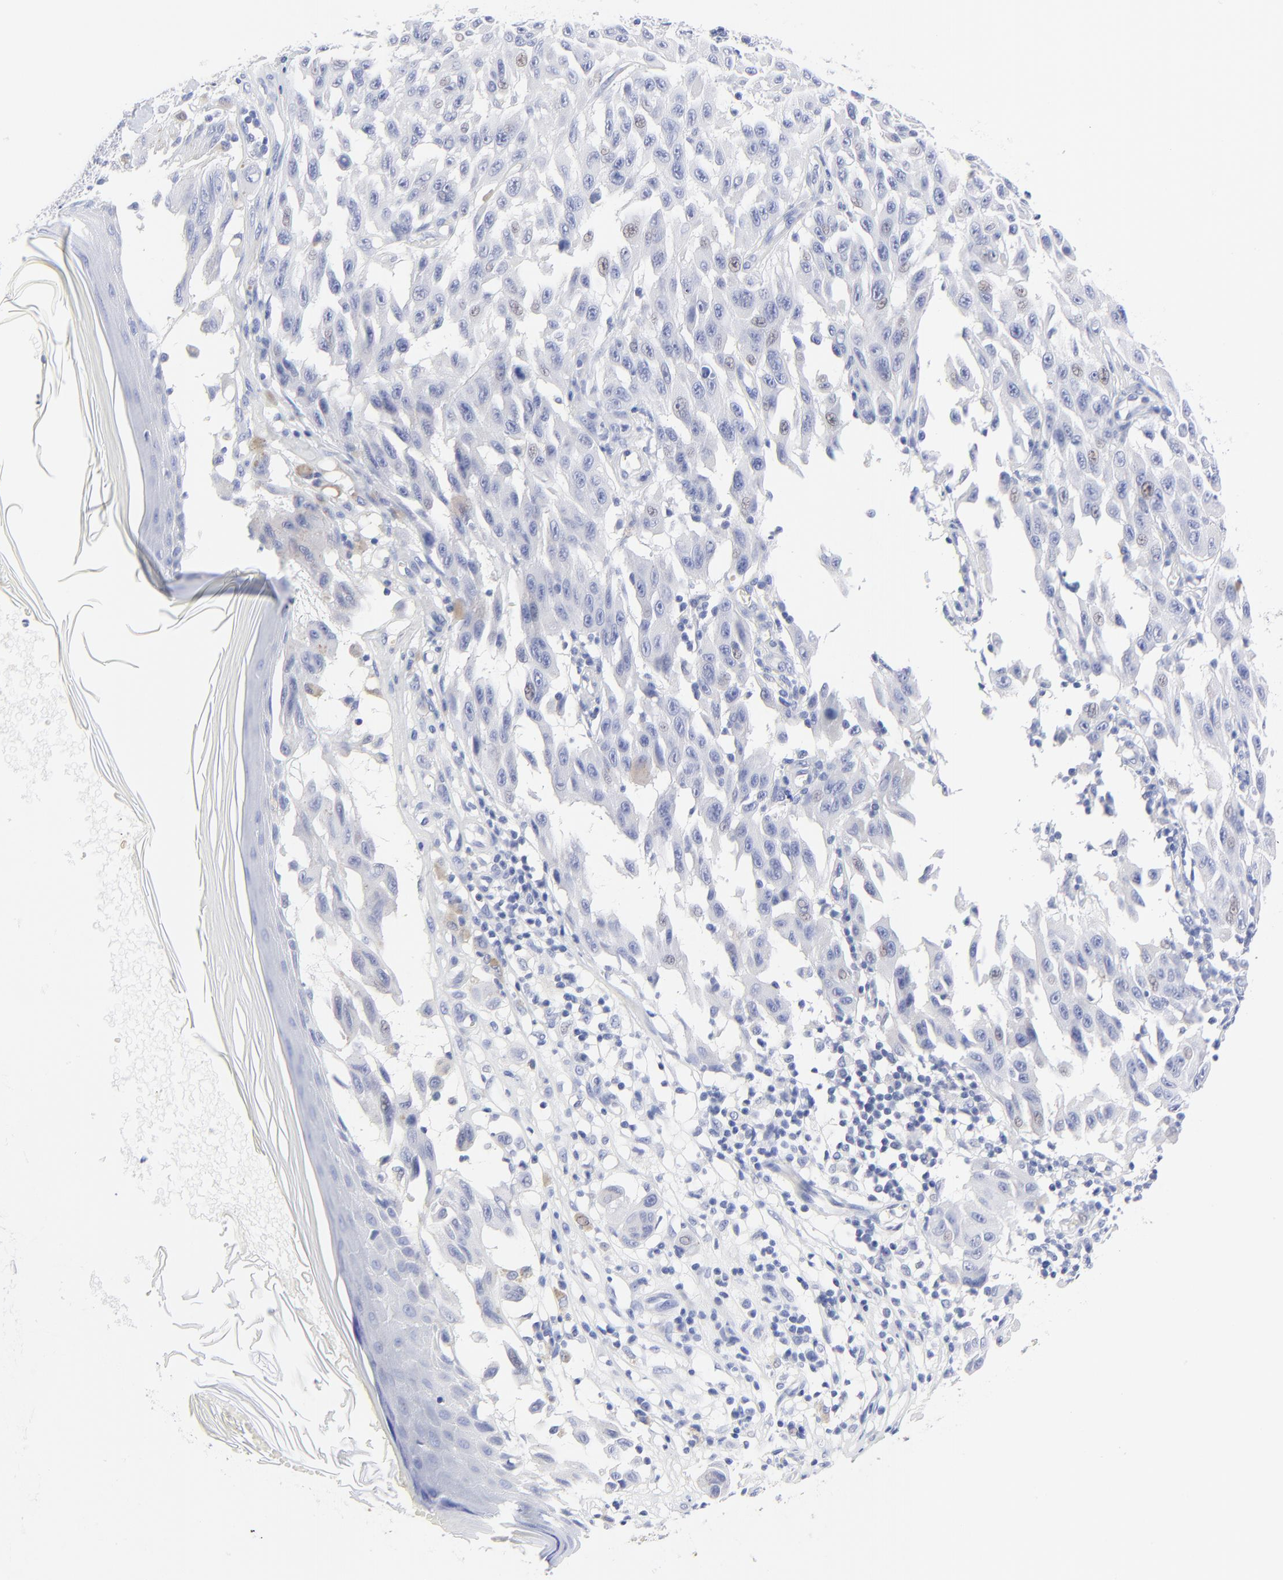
{"staining": {"intensity": "weak", "quantity": "<25%", "location": "nuclear"}, "tissue": "melanoma", "cell_type": "Tumor cells", "image_type": "cancer", "snomed": [{"axis": "morphology", "description": "Malignant melanoma, NOS"}, {"axis": "topography", "description": "Skin"}], "caption": "Tumor cells are negative for brown protein staining in malignant melanoma.", "gene": "PSD3", "patient": {"sex": "male", "age": 30}}